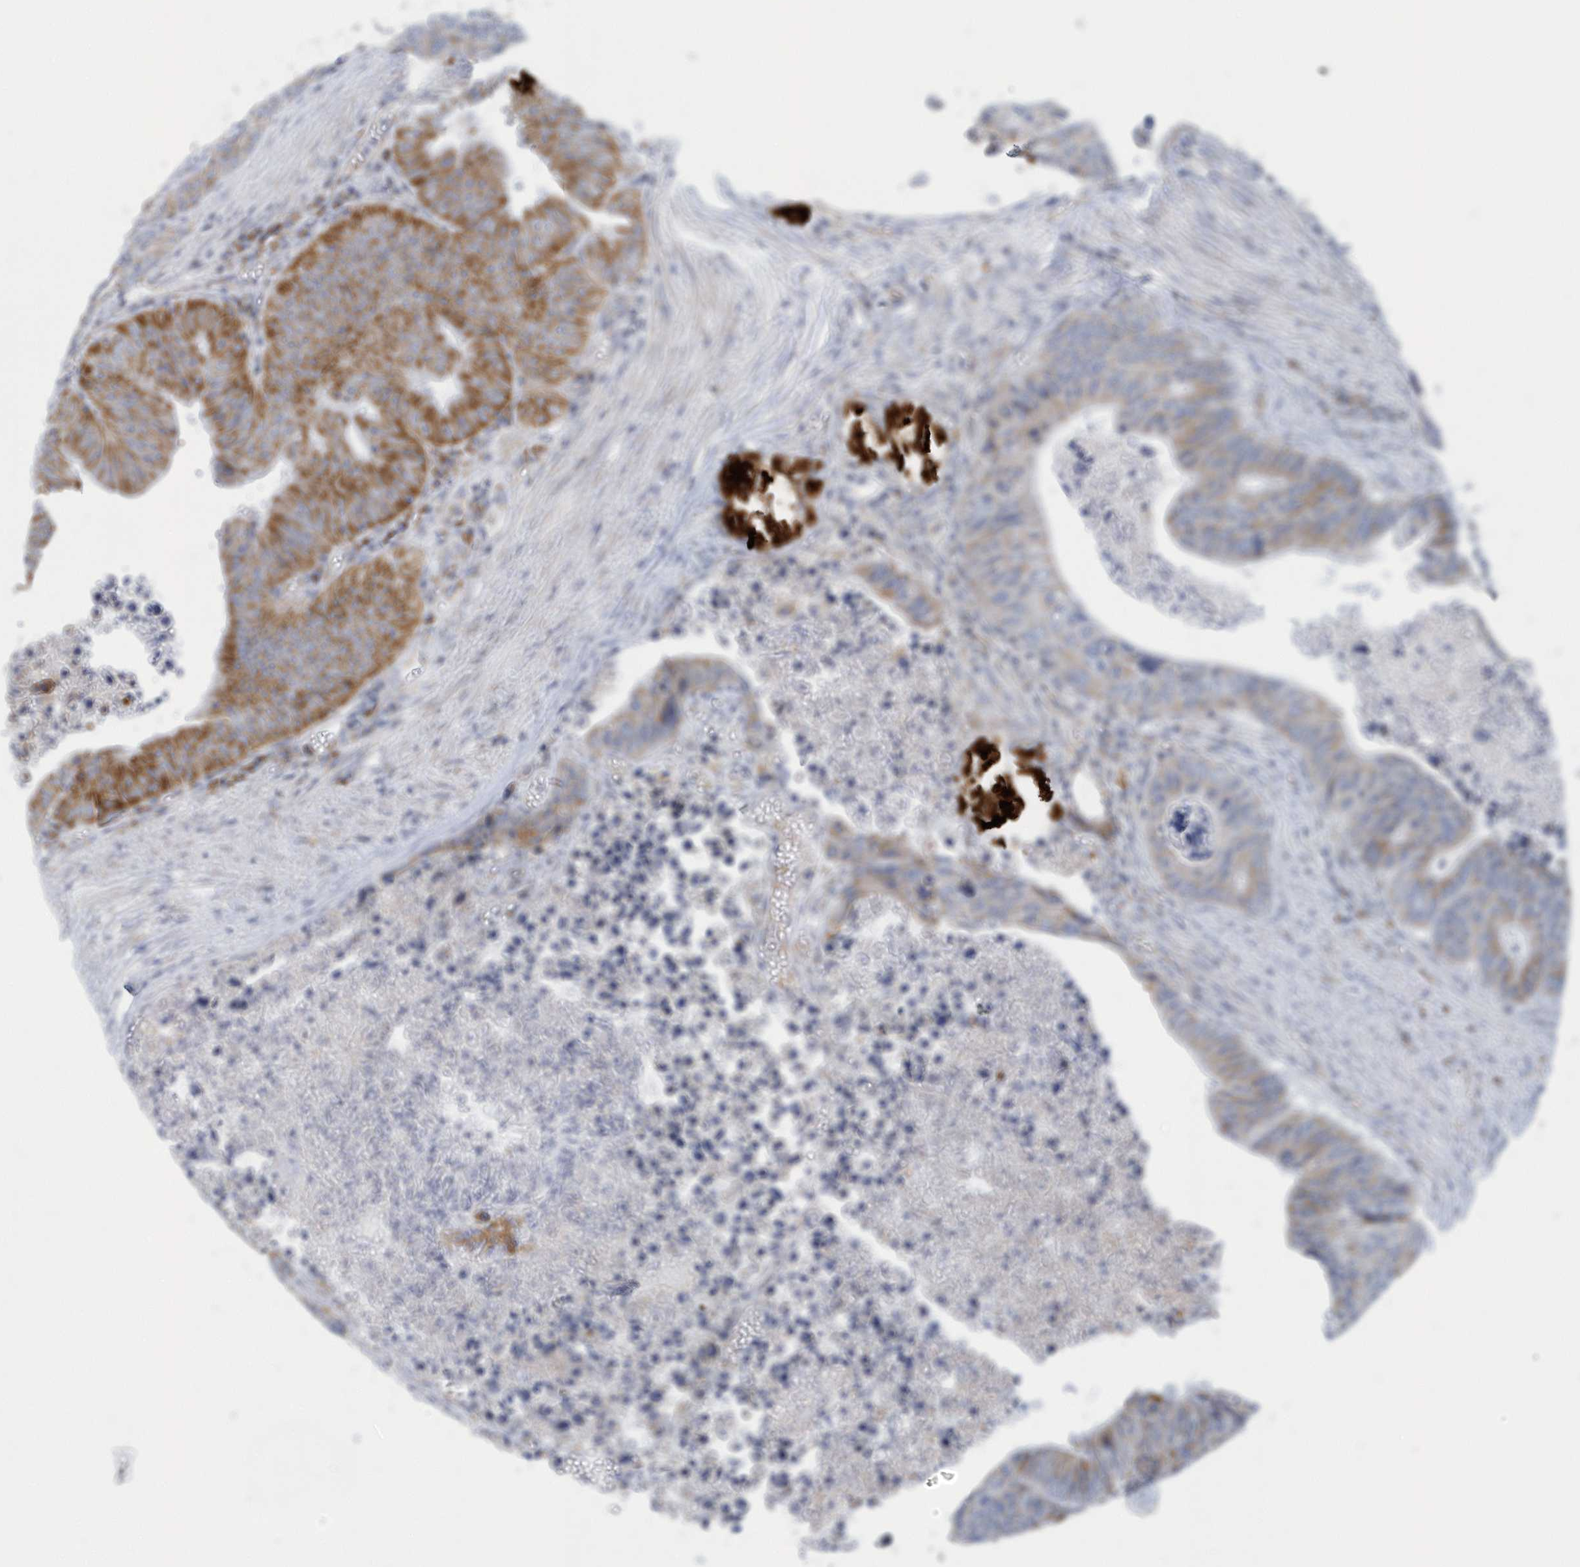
{"staining": {"intensity": "moderate", "quantity": "25%-75%", "location": "cytoplasmic/membranous"}, "tissue": "colorectal cancer", "cell_type": "Tumor cells", "image_type": "cancer", "snomed": [{"axis": "morphology", "description": "Adenocarcinoma, NOS"}, {"axis": "topography", "description": "Colon"}], "caption": "A photomicrograph of colorectal cancer stained for a protein displays moderate cytoplasmic/membranous brown staining in tumor cells. (IHC, brightfield microscopy, high magnification).", "gene": "VWA5B2", "patient": {"sex": "male", "age": 87}}